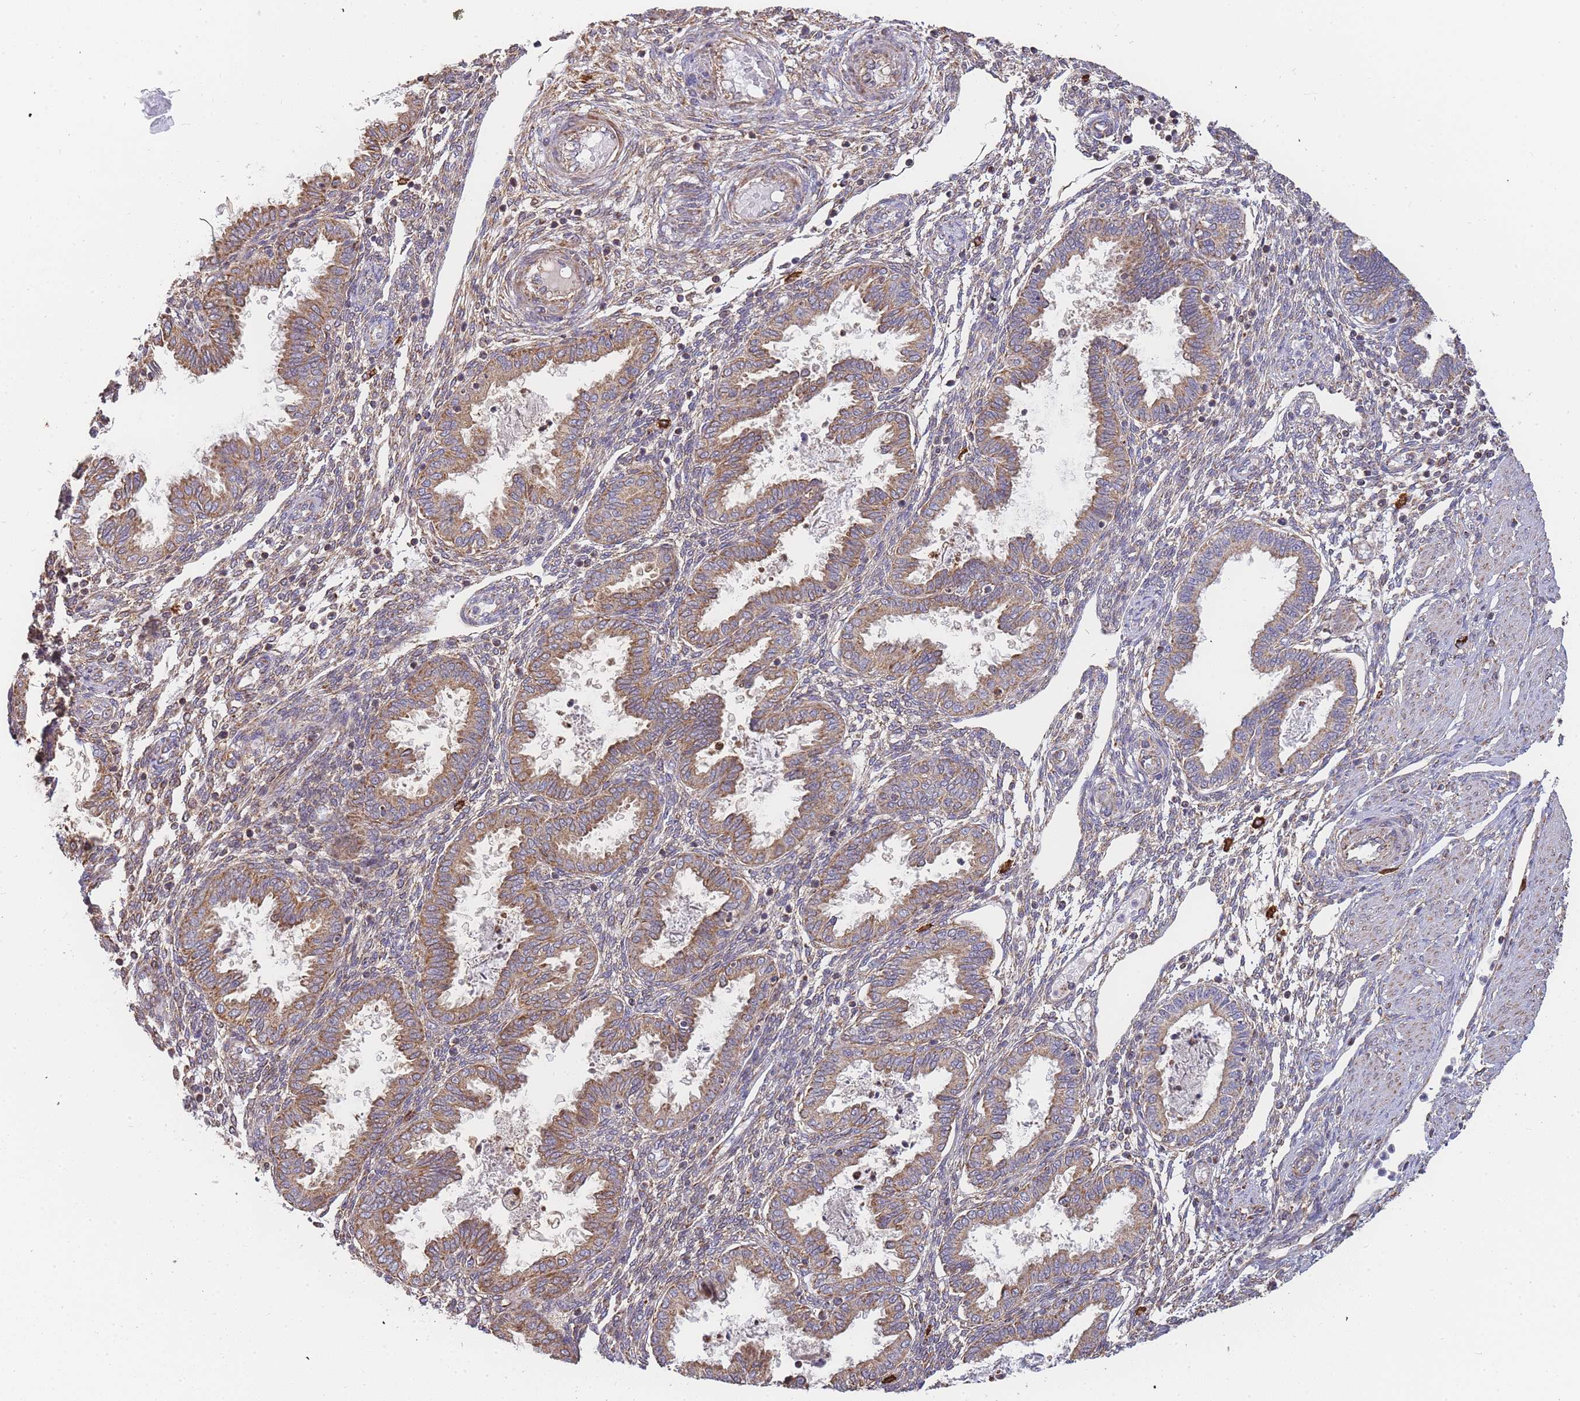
{"staining": {"intensity": "moderate", "quantity": "25%-75%", "location": "cytoplasmic/membranous"}, "tissue": "endometrium", "cell_type": "Cells in endometrial stroma", "image_type": "normal", "snomed": [{"axis": "morphology", "description": "Normal tissue, NOS"}, {"axis": "topography", "description": "Endometrium"}], "caption": "Moderate cytoplasmic/membranous protein staining is appreciated in approximately 25%-75% of cells in endometrial stroma in endometrium.", "gene": "ADCY9", "patient": {"sex": "female", "age": 33}}